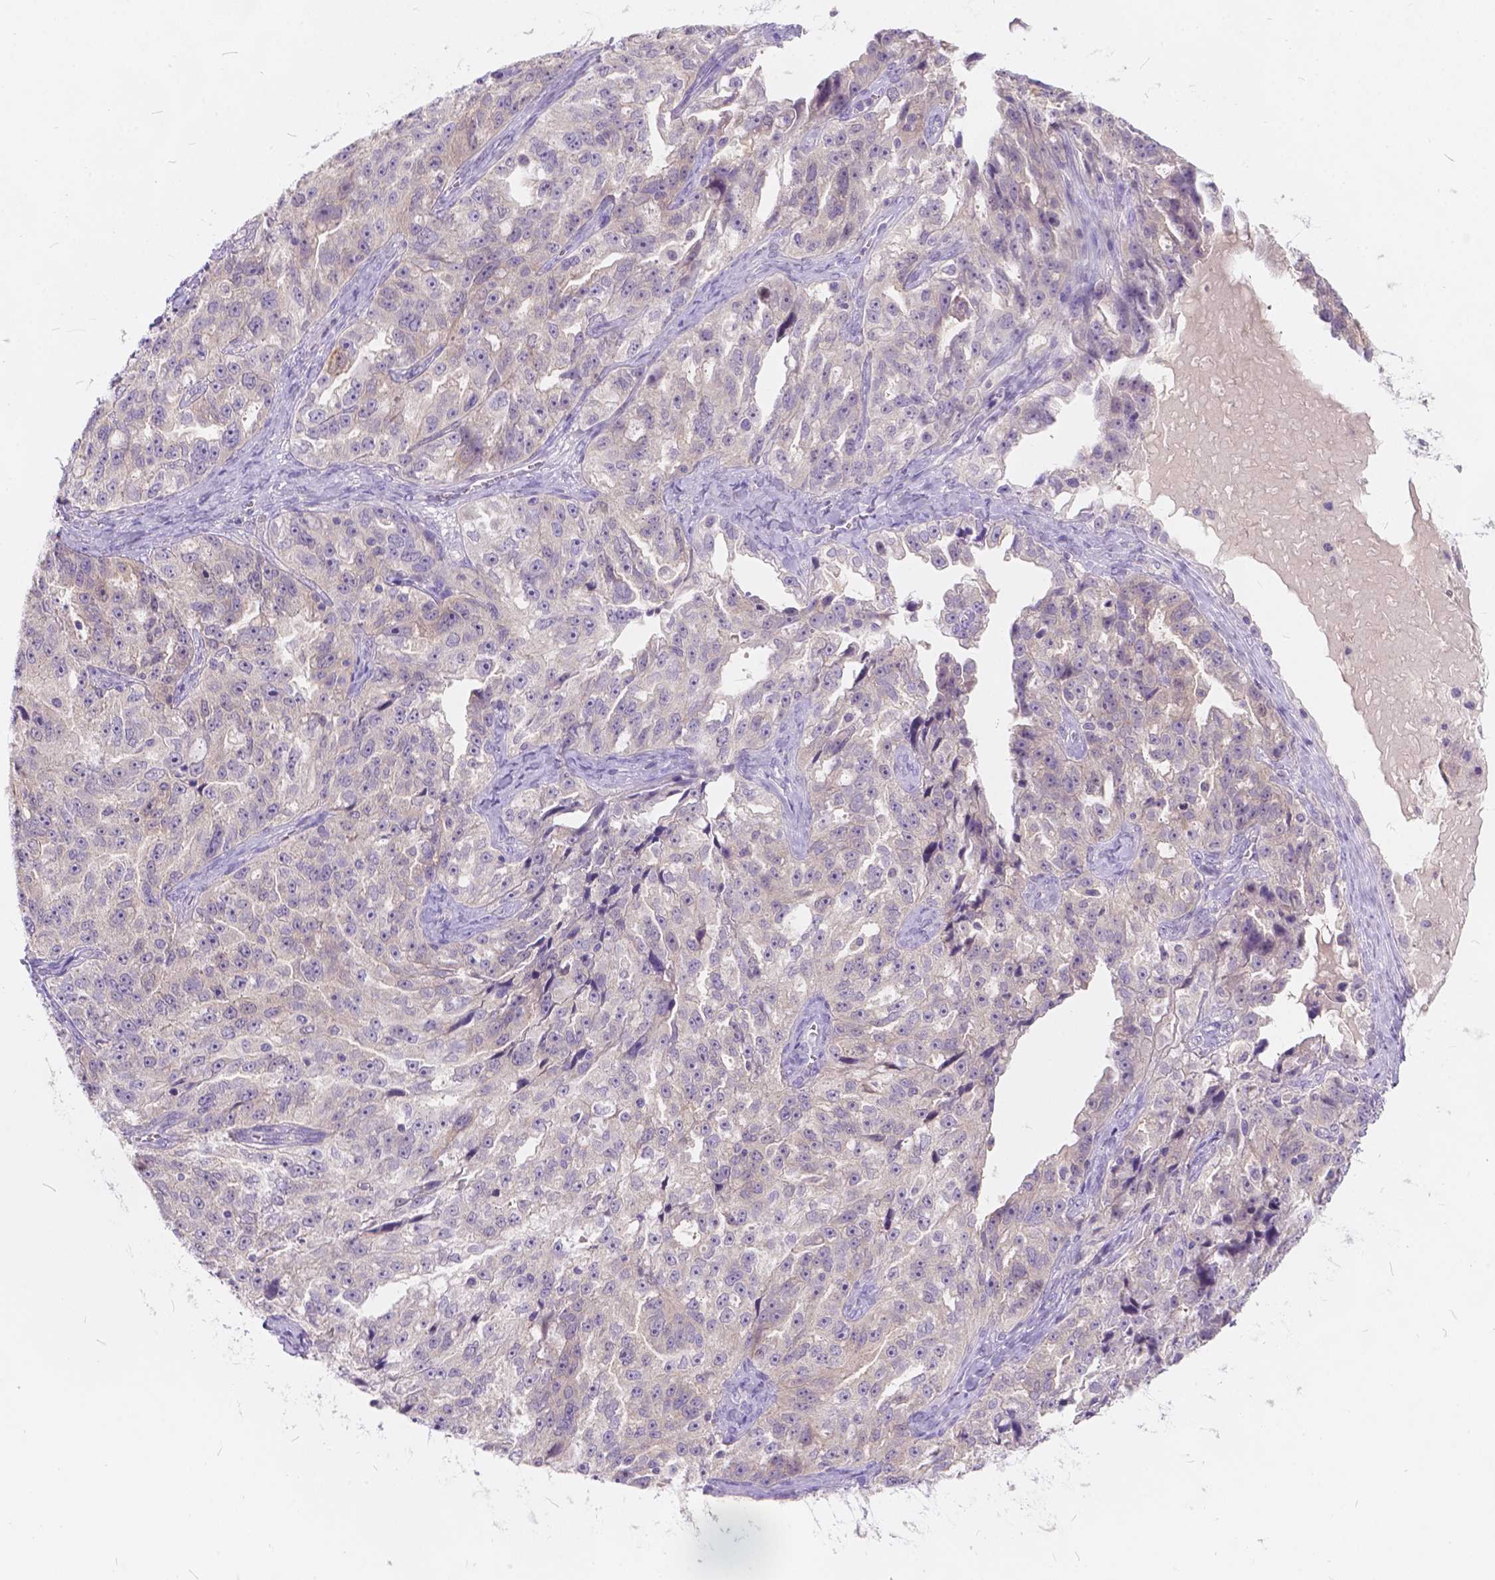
{"staining": {"intensity": "negative", "quantity": "none", "location": "none"}, "tissue": "ovarian cancer", "cell_type": "Tumor cells", "image_type": "cancer", "snomed": [{"axis": "morphology", "description": "Cystadenocarcinoma, serous, NOS"}, {"axis": "topography", "description": "Ovary"}], "caption": "There is no significant expression in tumor cells of ovarian serous cystadenocarcinoma.", "gene": "PEX11G", "patient": {"sex": "female", "age": 51}}